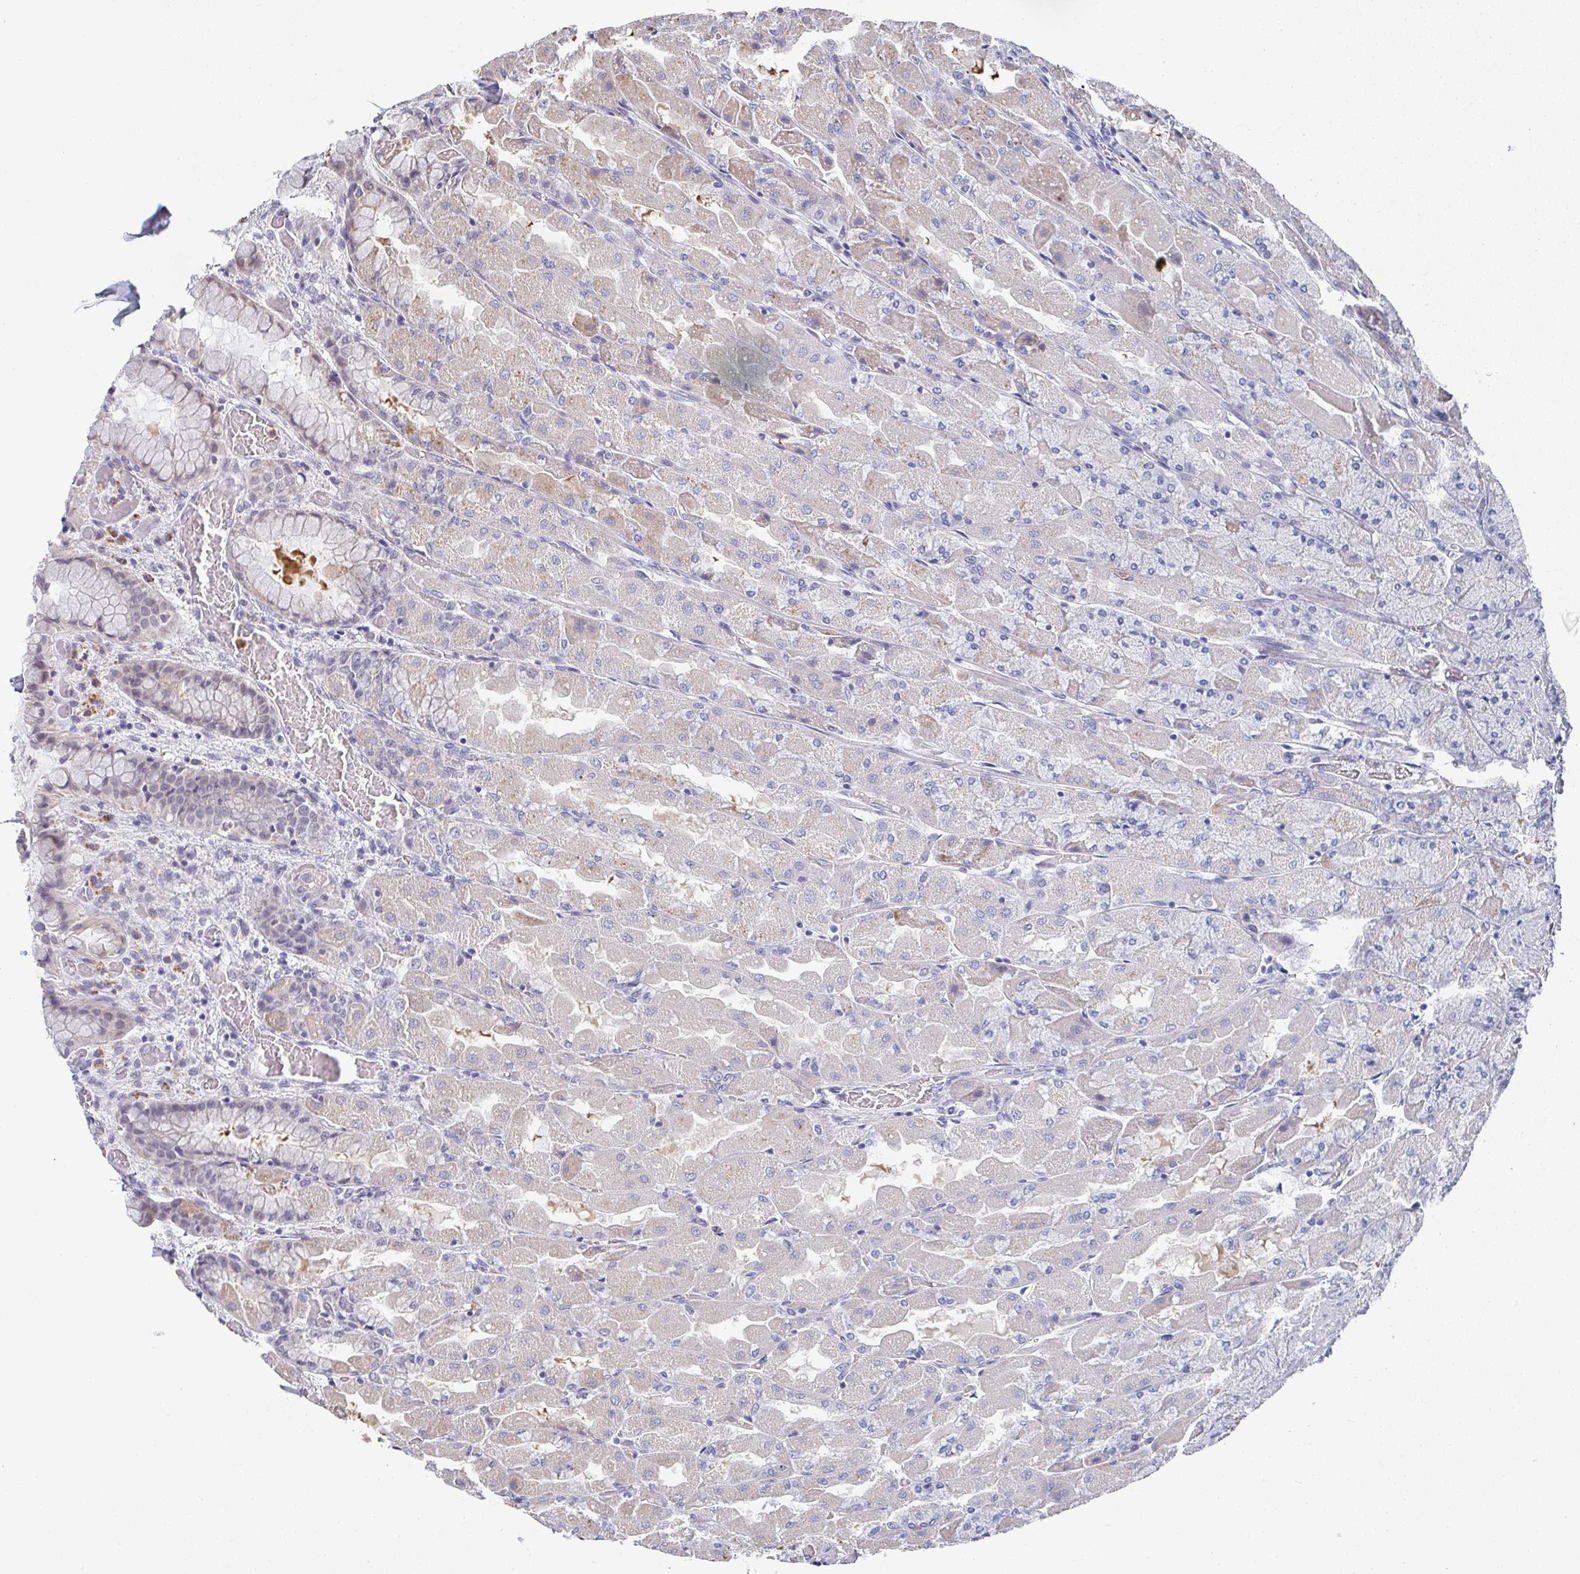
{"staining": {"intensity": "weak", "quantity": "<25%", "location": "cytoplasmic/membranous"}, "tissue": "stomach", "cell_type": "Glandular cells", "image_type": "normal", "snomed": [{"axis": "morphology", "description": "Normal tissue, NOS"}, {"axis": "topography", "description": "Stomach"}], "caption": "IHC image of normal stomach stained for a protein (brown), which displays no staining in glandular cells.", "gene": "NCF1", "patient": {"sex": "female", "age": 61}}